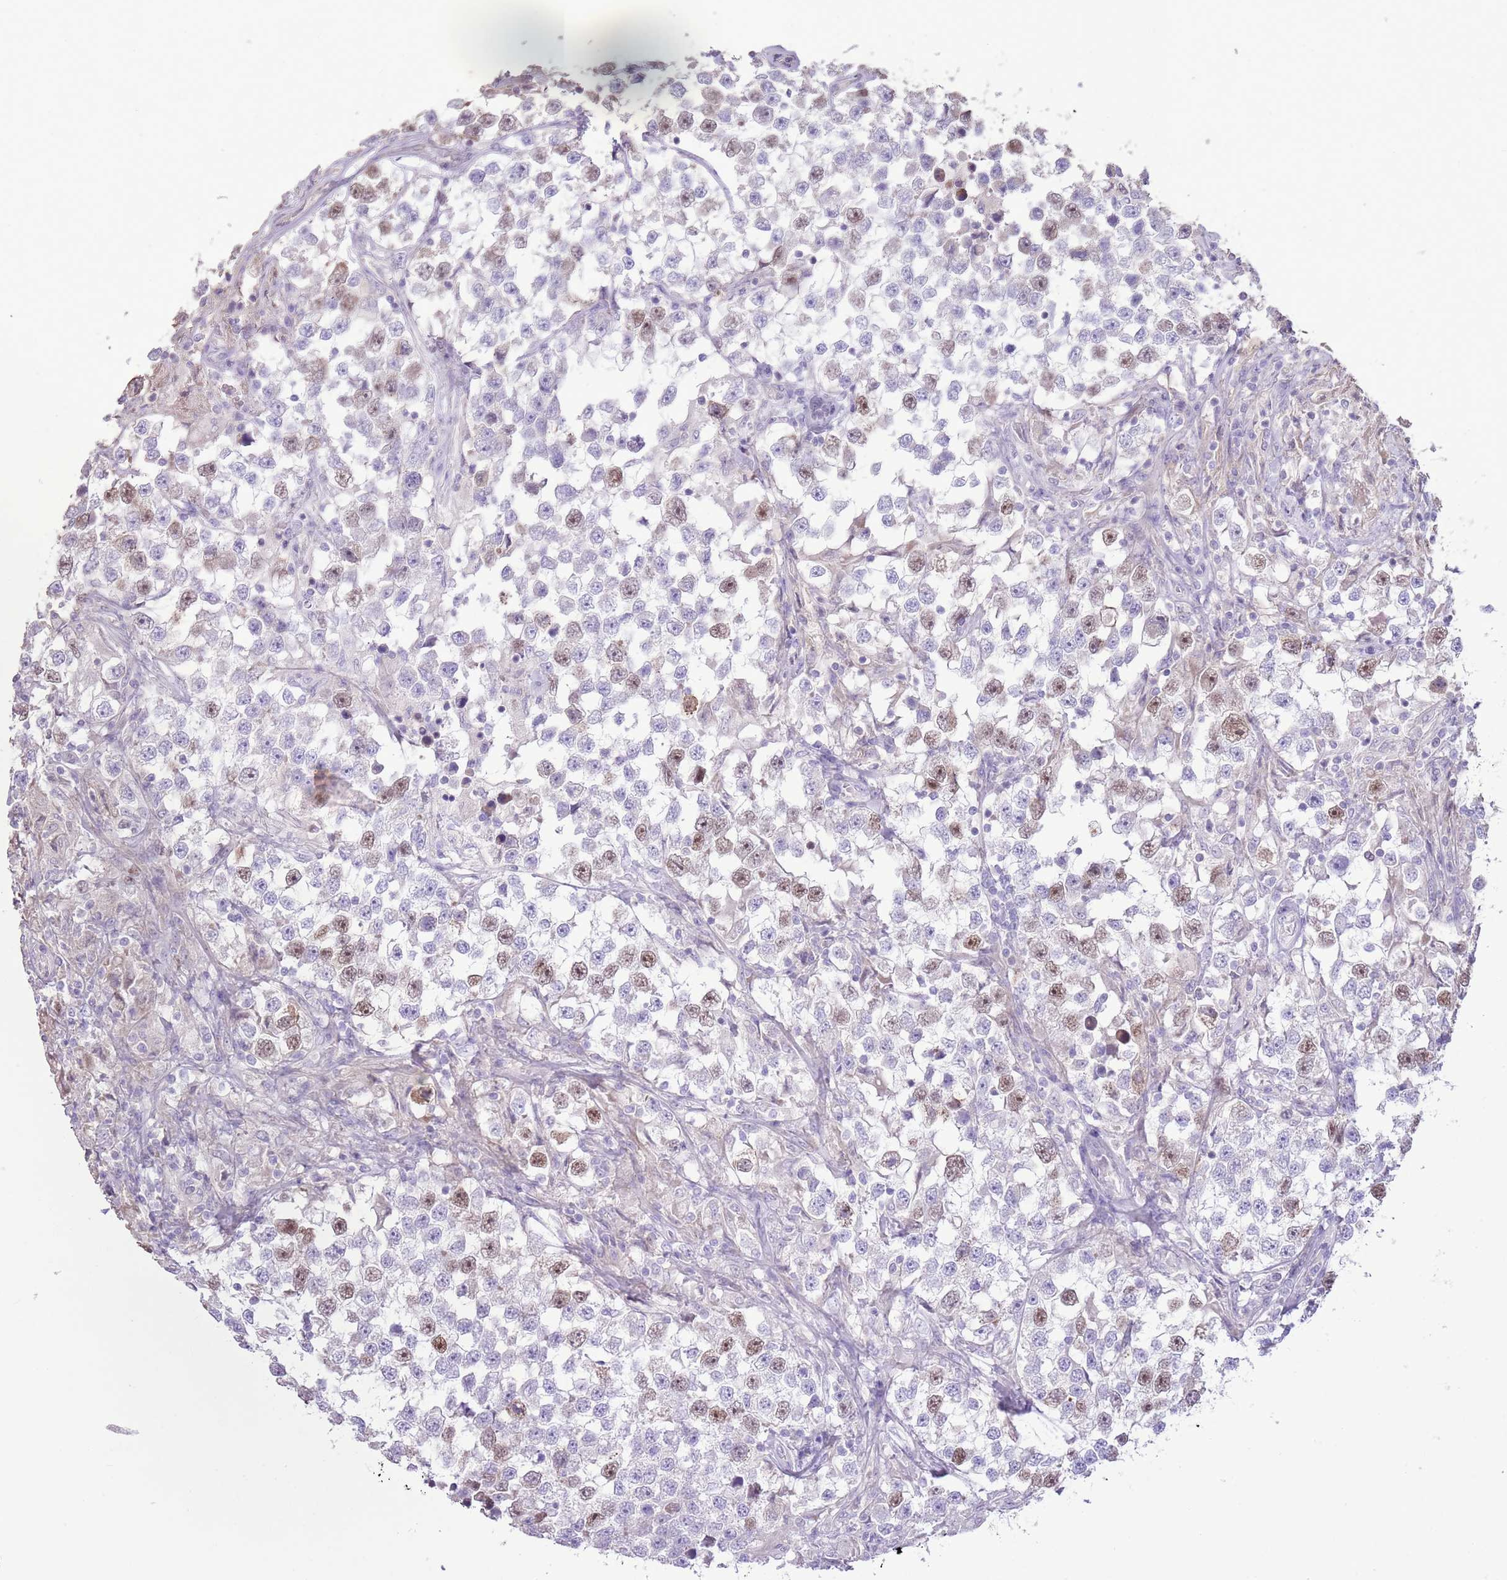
{"staining": {"intensity": "moderate", "quantity": "25%-75%", "location": "nuclear"}, "tissue": "testis cancer", "cell_type": "Tumor cells", "image_type": "cancer", "snomed": [{"axis": "morphology", "description": "Seminoma, NOS"}, {"axis": "topography", "description": "Testis"}], "caption": "Immunohistochemical staining of testis cancer (seminoma) demonstrates moderate nuclear protein staining in about 25%-75% of tumor cells. The staining was performed using DAB (3,3'-diaminobenzidine) to visualize the protein expression in brown, while the nuclei were stained in blue with hematoxylin (Magnification: 20x).", "gene": "GMNN", "patient": {"sex": "male", "age": 46}}